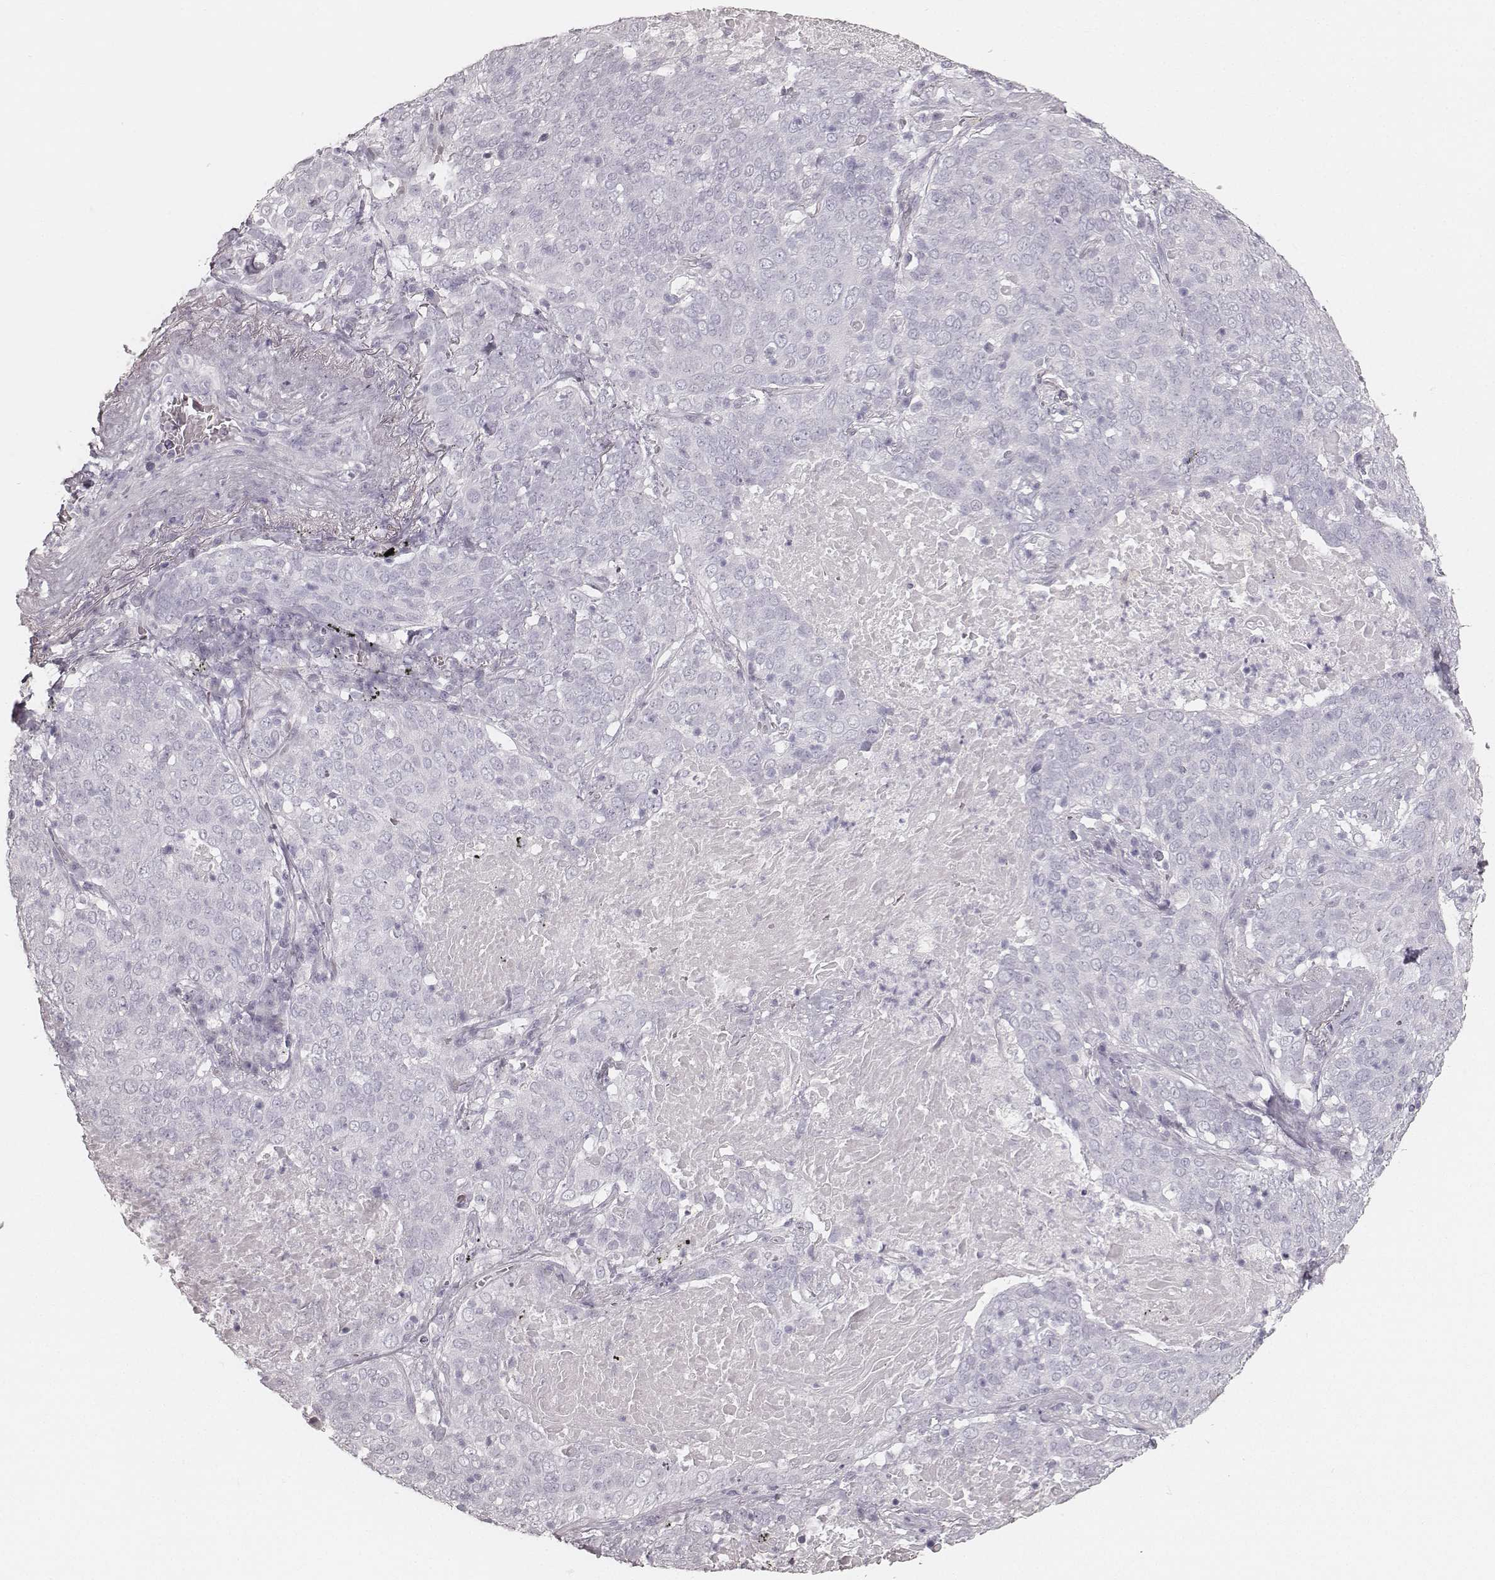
{"staining": {"intensity": "negative", "quantity": "none", "location": "none"}, "tissue": "lung cancer", "cell_type": "Tumor cells", "image_type": "cancer", "snomed": [{"axis": "morphology", "description": "Squamous cell carcinoma, NOS"}, {"axis": "topography", "description": "Lung"}], "caption": "IHC micrograph of human lung cancer (squamous cell carcinoma) stained for a protein (brown), which shows no expression in tumor cells.", "gene": "KRT34", "patient": {"sex": "male", "age": 82}}